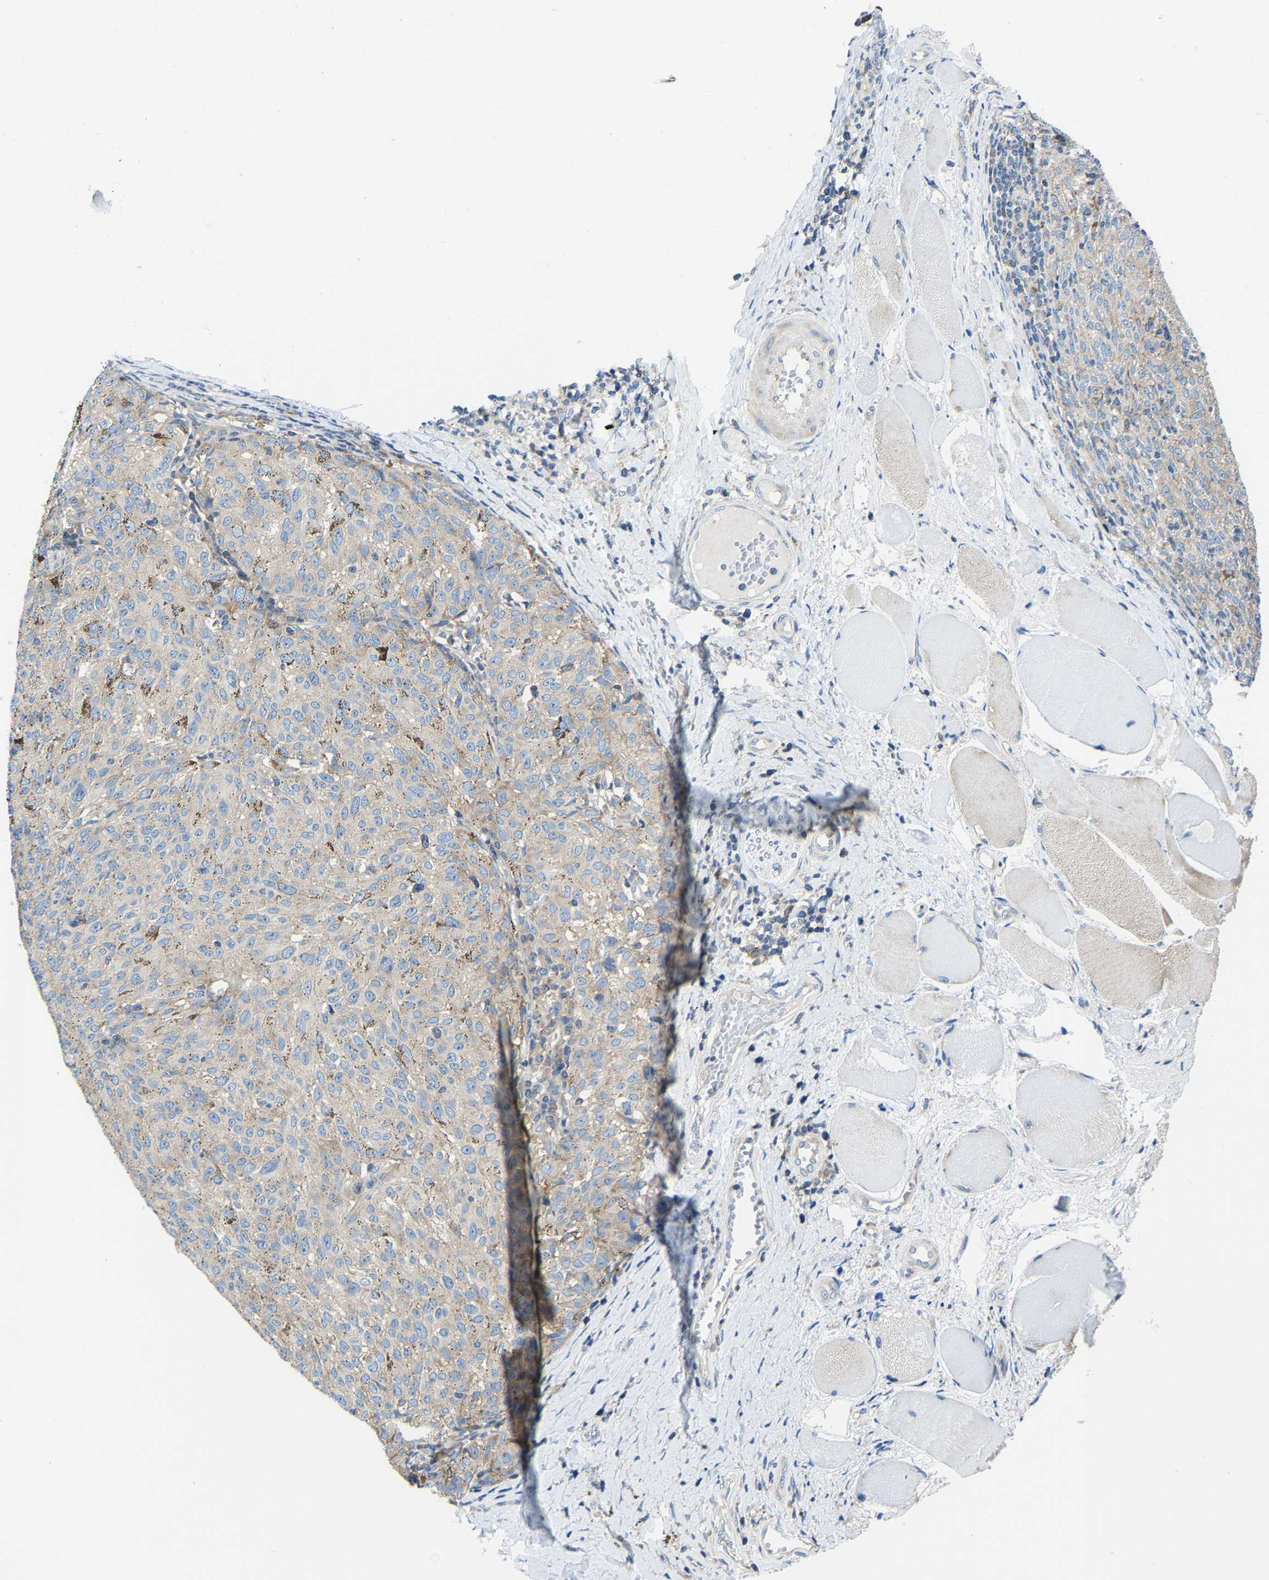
{"staining": {"intensity": "negative", "quantity": "none", "location": "none"}, "tissue": "melanoma", "cell_type": "Tumor cells", "image_type": "cancer", "snomed": [{"axis": "morphology", "description": "Malignant melanoma, NOS"}, {"axis": "topography", "description": "Skin"}], "caption": "Melanoma was stained to show a protein in brown. There is no significant positivity in tumor cells. The staining was performed using DAB (3,3'-diaminobenzidine) to visualize the protein expression in brown, while the nuclei were stained in blue with hematoxylin (Magnification: 20x).", "gene": "G3BP2", "patient": {"sex": "female", "age": 72}}